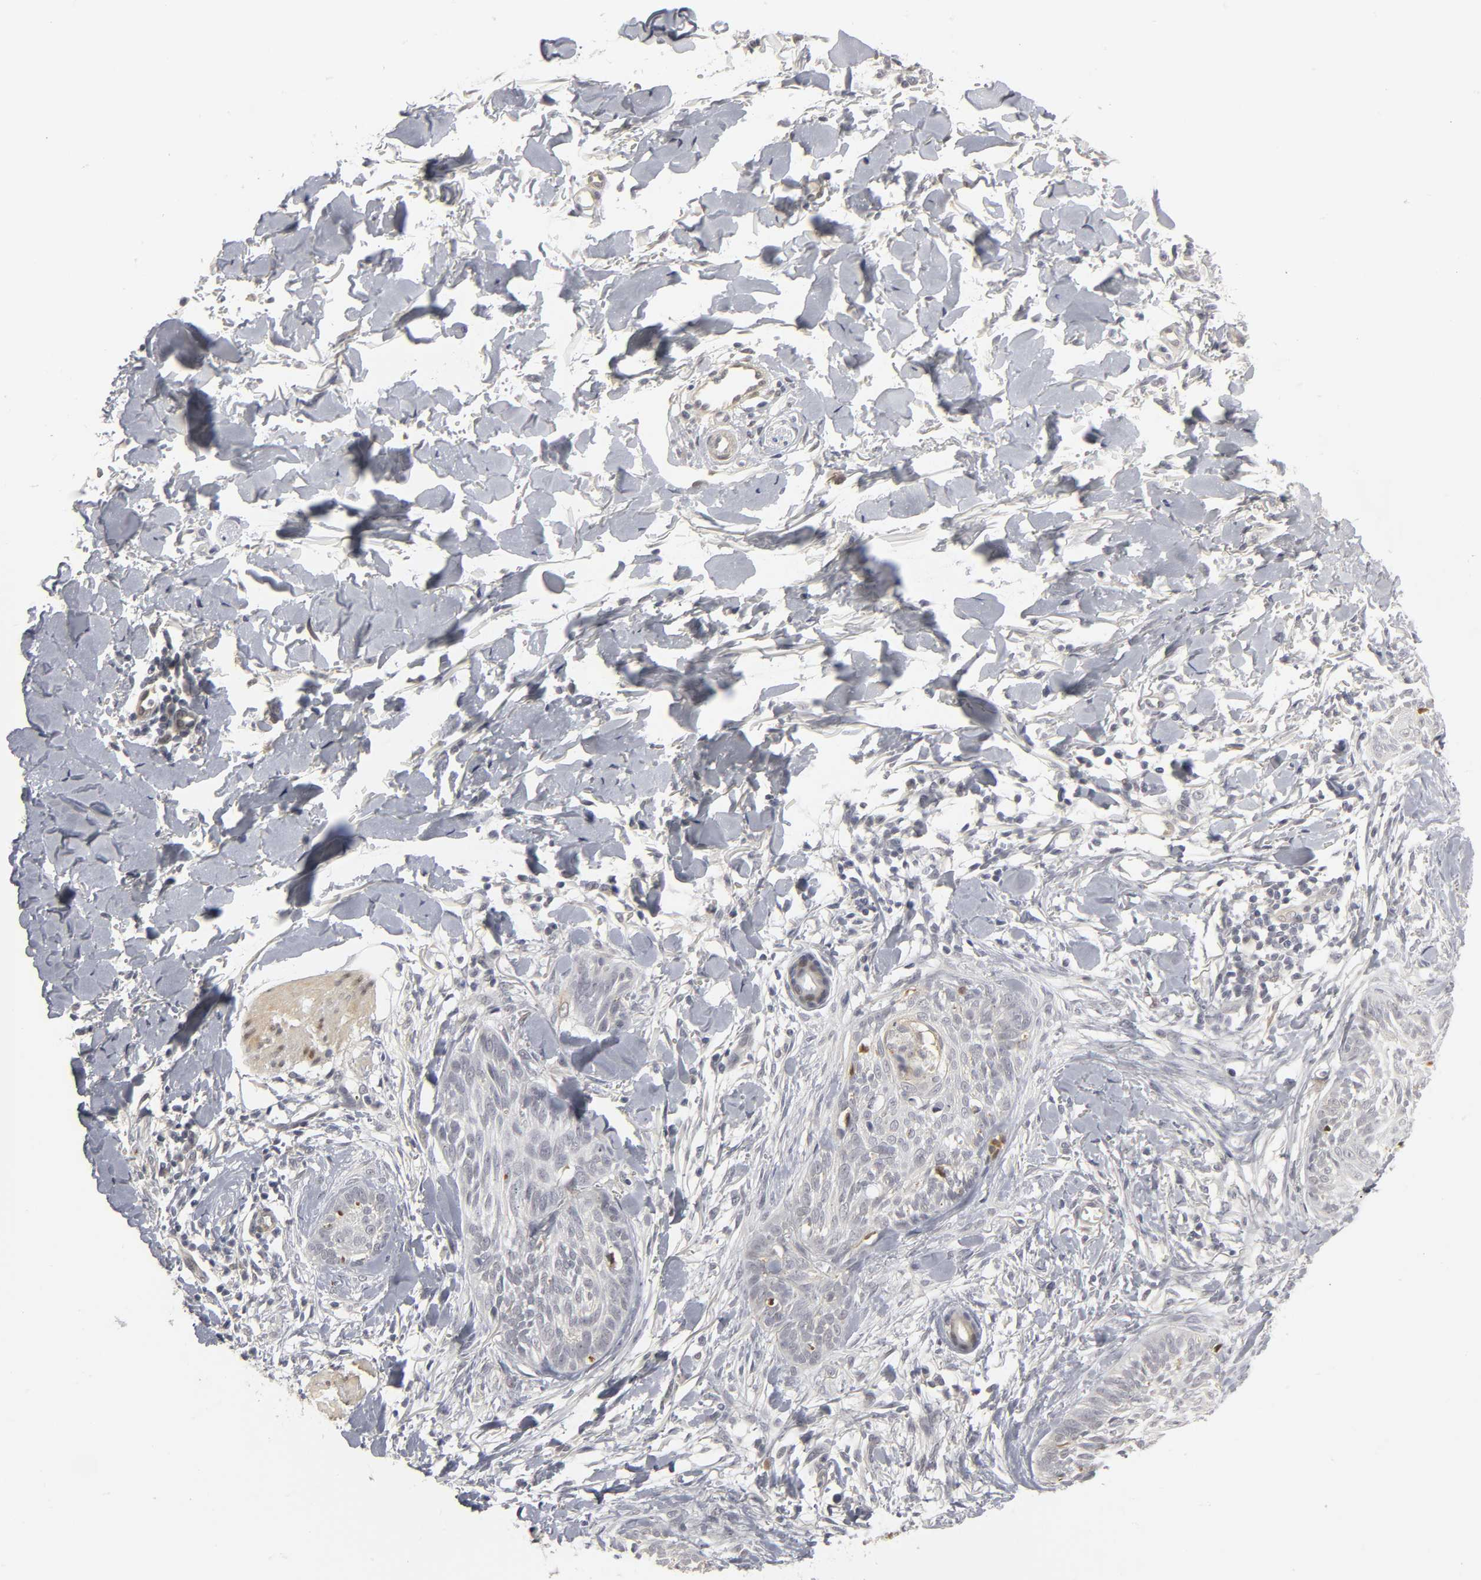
{"staining": {"intensity": "moderate", "quantity": "<25%", "location": "nuclear"}, "tissue": "skin cancer", "cell_type": "Tumor cells", "image_type": "cancer", "snomed": [{"axis": "morphology", "description": "Normal tissue, NOS"}, {"axis": "morphology", "description": "Basal cell carcinoma"}, {"axis": "topography", "description": "Skin"}], "caption": "Moderate nuclear expression for a protein is seen in about <25% of tumor cells of basal cell carcinoma (skin) using immunohistochemistry.", "gene": "PDLIM3", "patient": {"sex": "male", "age": 71}}